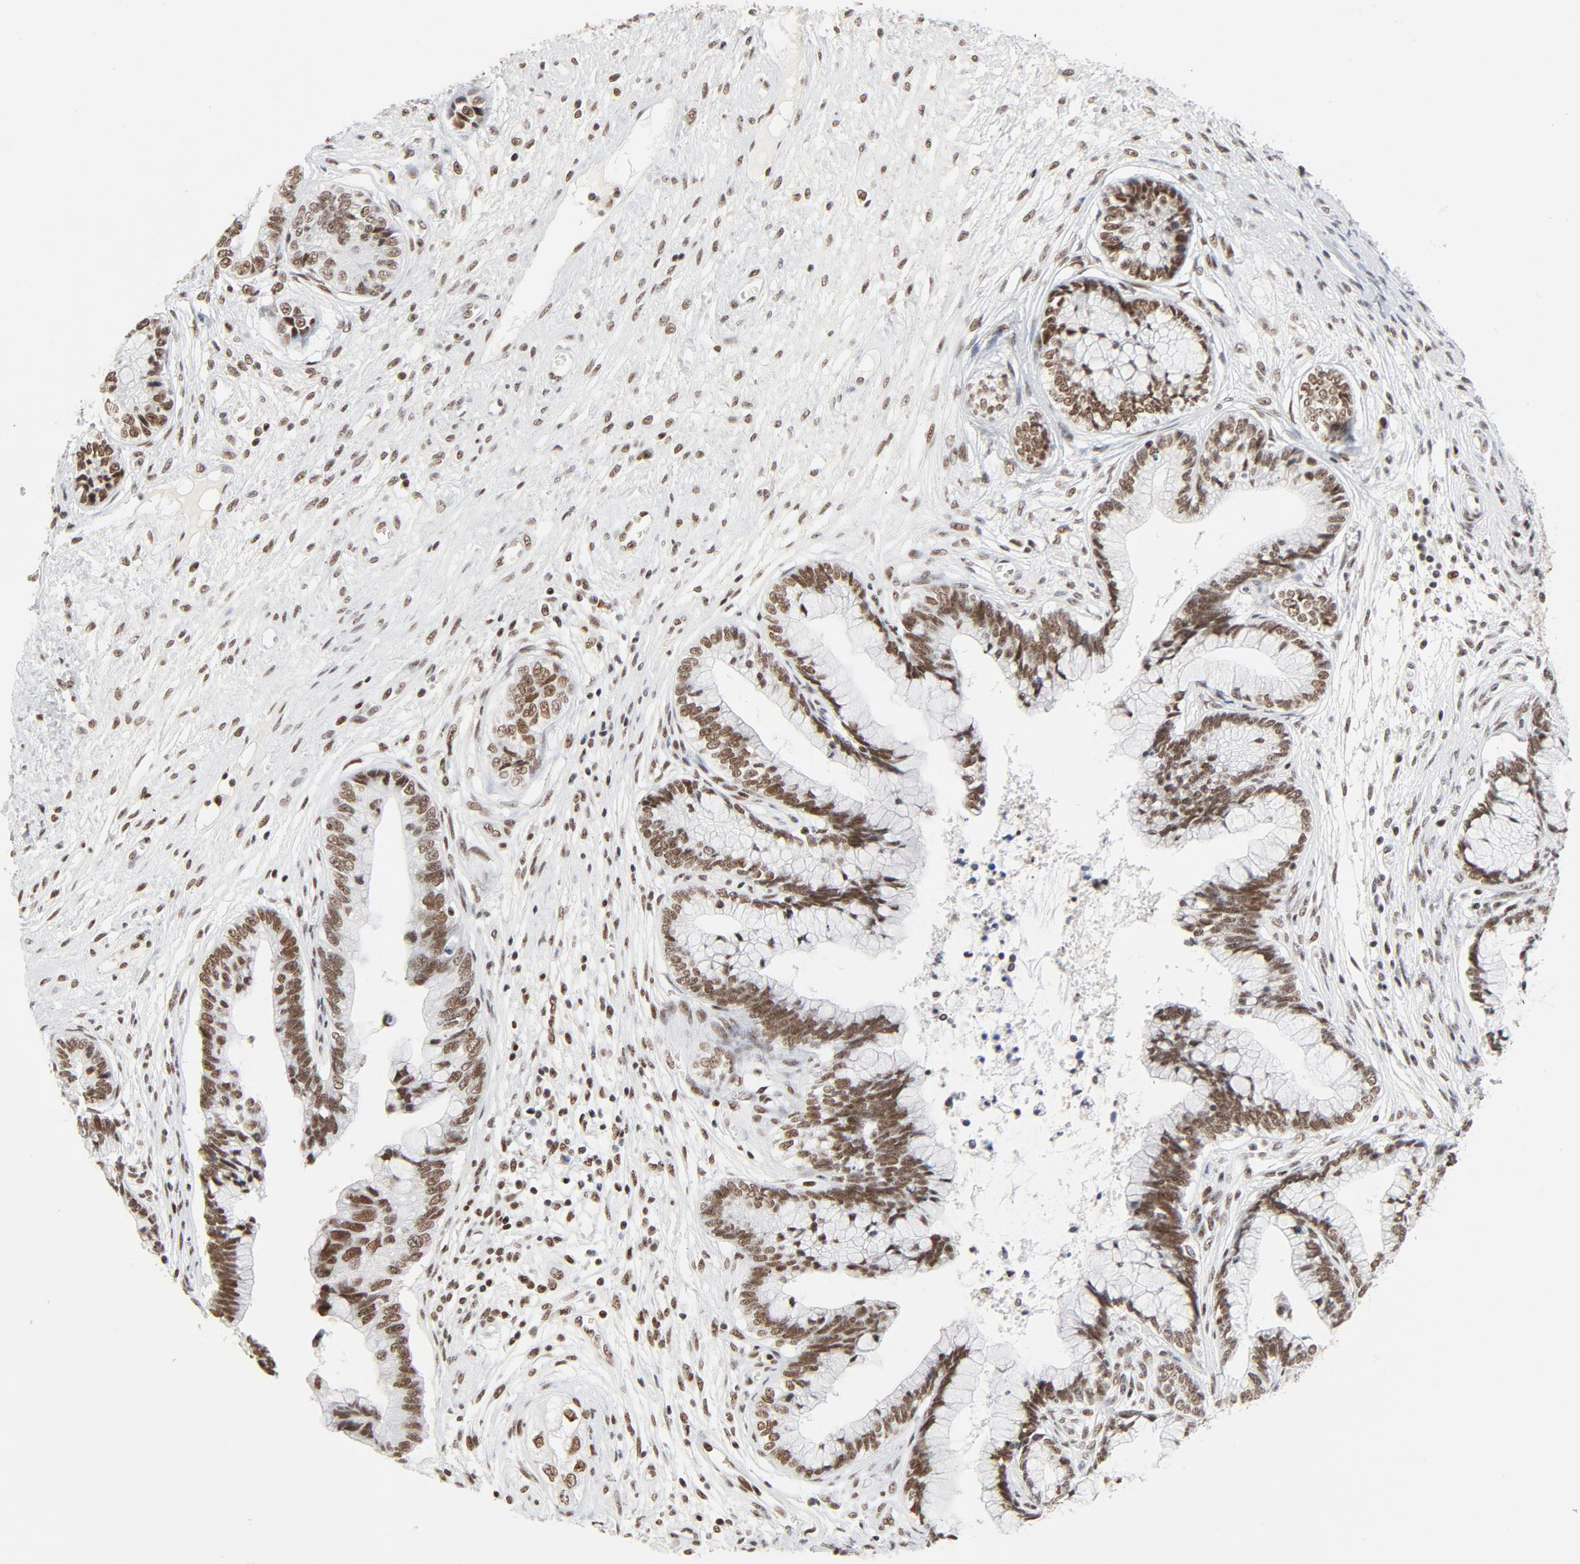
{"staining": {"intensity": "moderate", "quantity": ">75%", "location": "nuclear"}, "tissue": "cervical cancer", "cell_type": "Tumor cells", "image_type": "cancer", "snomed": [{"axis": "morphology", "description": "Adenocarcinoma, NOS"}, {"axis": "topography", "description": "Cervix"}], "caption": "Human cervical cancer (adenocarcinoma) stained with a protein marker exhibits moderate staining in tumor cells.", "gene": "GTF2H1", "patient": {"sex": "female", "age": 44}}